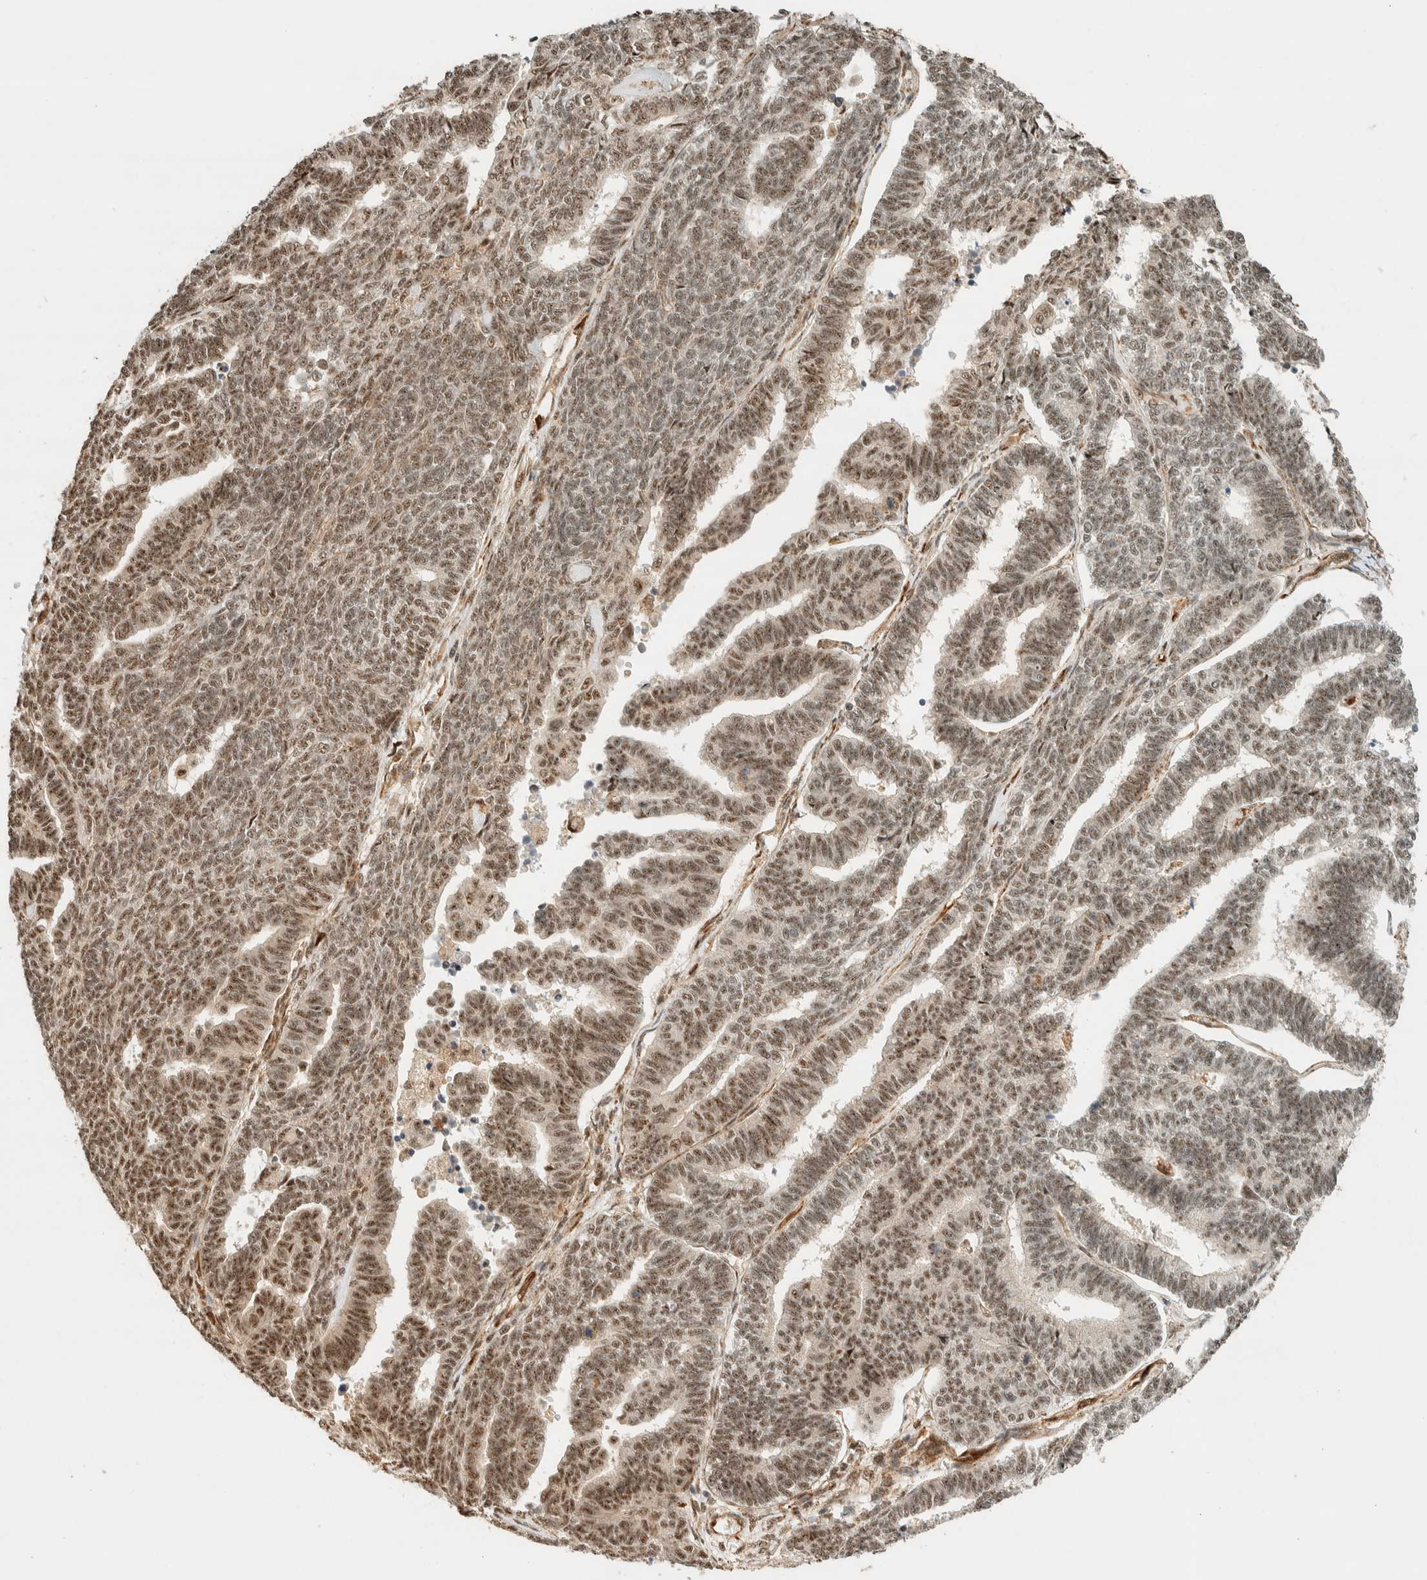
{"staining": {"intensity": "moderate", "quantity": ">75%", "location": "nuclear"}, "tissue": "endometrial cancer", "cell_type": "Tumor cells", "image_type": "cancer", "snomed": [{"axis": "morphology", "description": "Adenocarcinoma, NOS"}, {"axis": "topography", "description": "Endometrium"}], "caption": "Protein expression by immunohistochemistry (IHC) exhibits moderate nuclear positivity in about >75% of tumor cells in endometrial cancer.", "gene": "SIK1", "patient": {"sex": "female", "age": 70}}